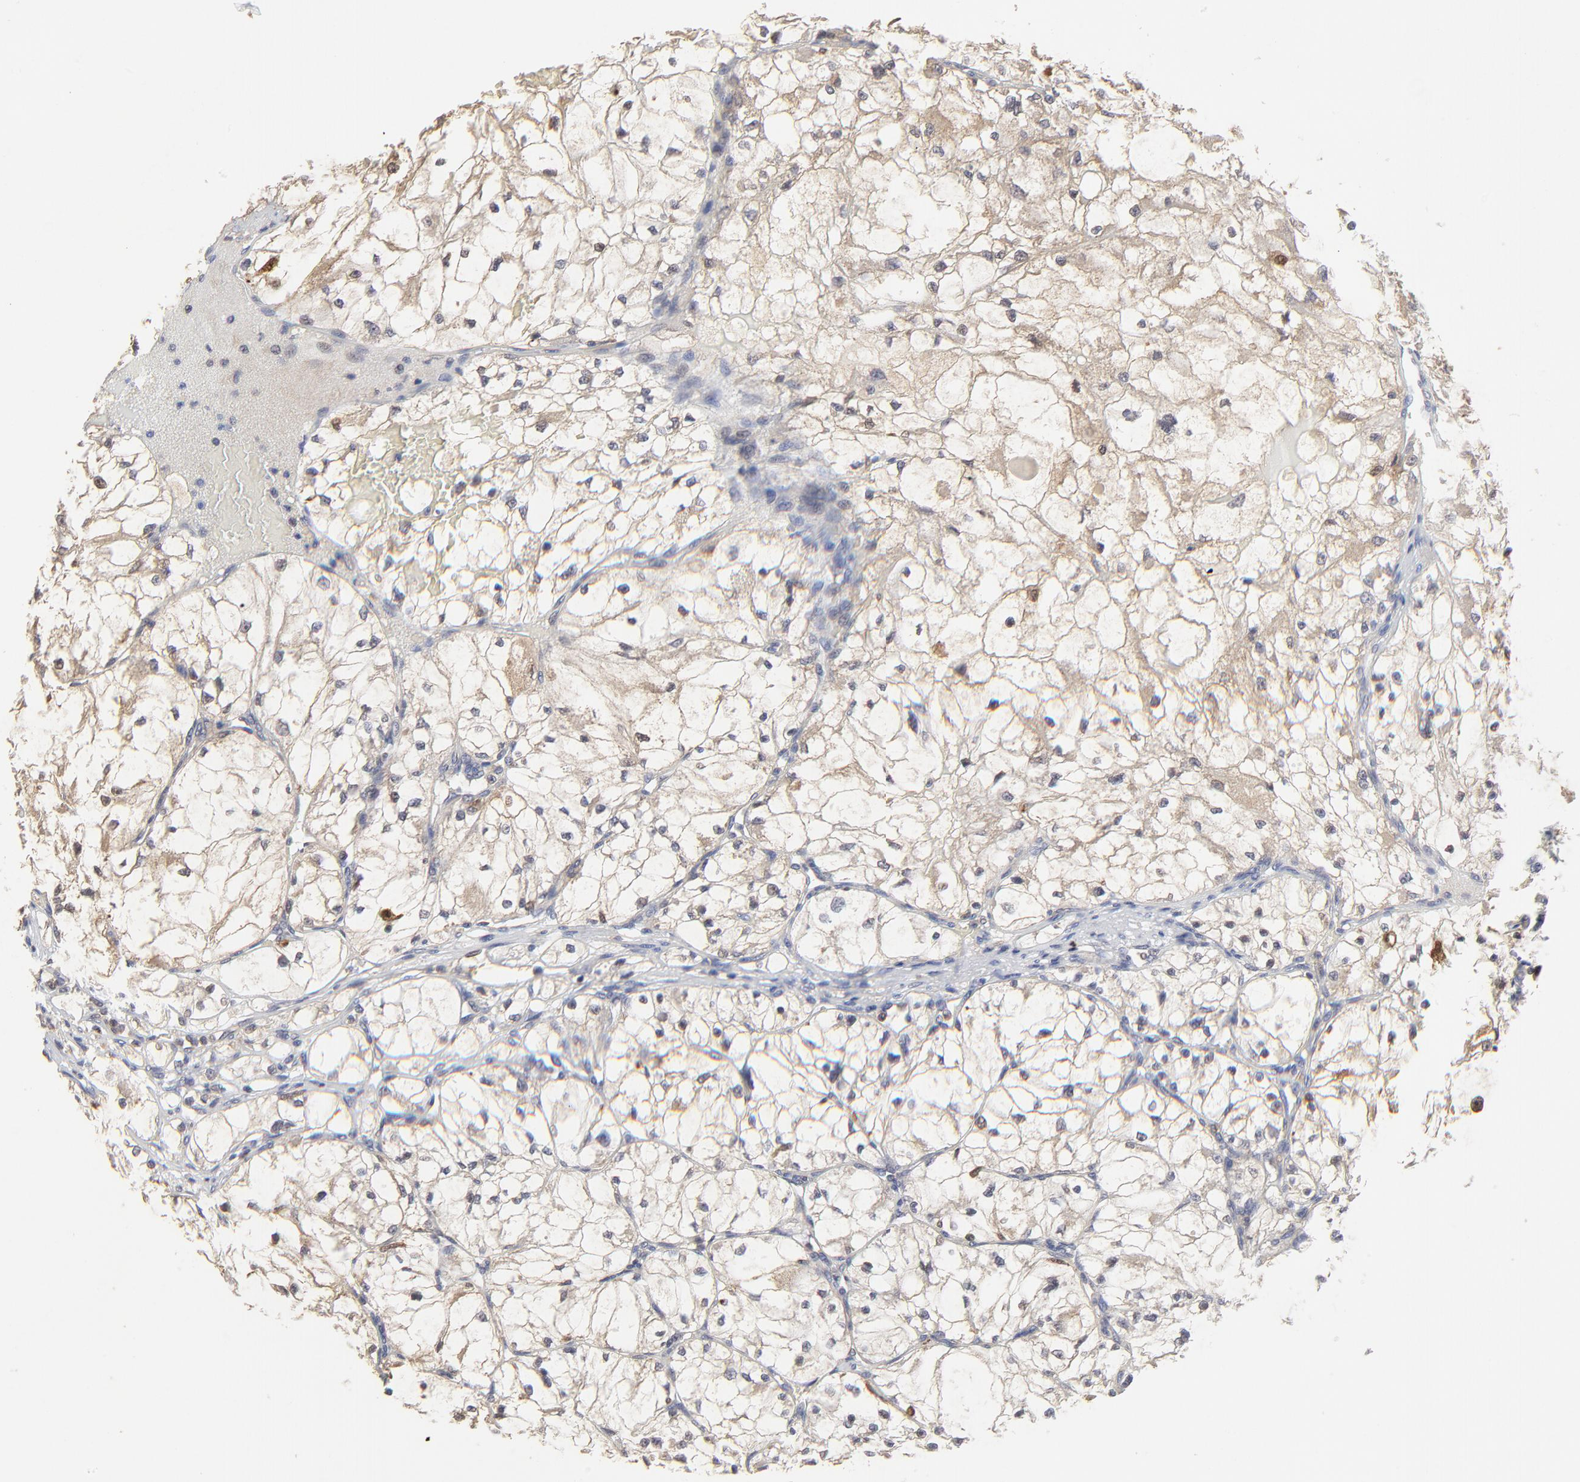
{"staining": {"intensity": "negative", "quantity": "none", "location": "none"}, "tissue": "renal cancer", "cell_type": "Tumor cells", "image_type": "cancer", "snomed": [{"axis": "morphology", "description": "Adenocarcinoma, NOS"}, {"axis": "topography", "description": "Kidney"}], "caption": "Tumor cells show no significant staining in adenocarcinoma (renal). The staining is performed using DAB brown chromogen with nuclei counter-stained in using hematoxylin.", "gene": "LGALS3", "patient": {"sex": "male", "age": 61}}